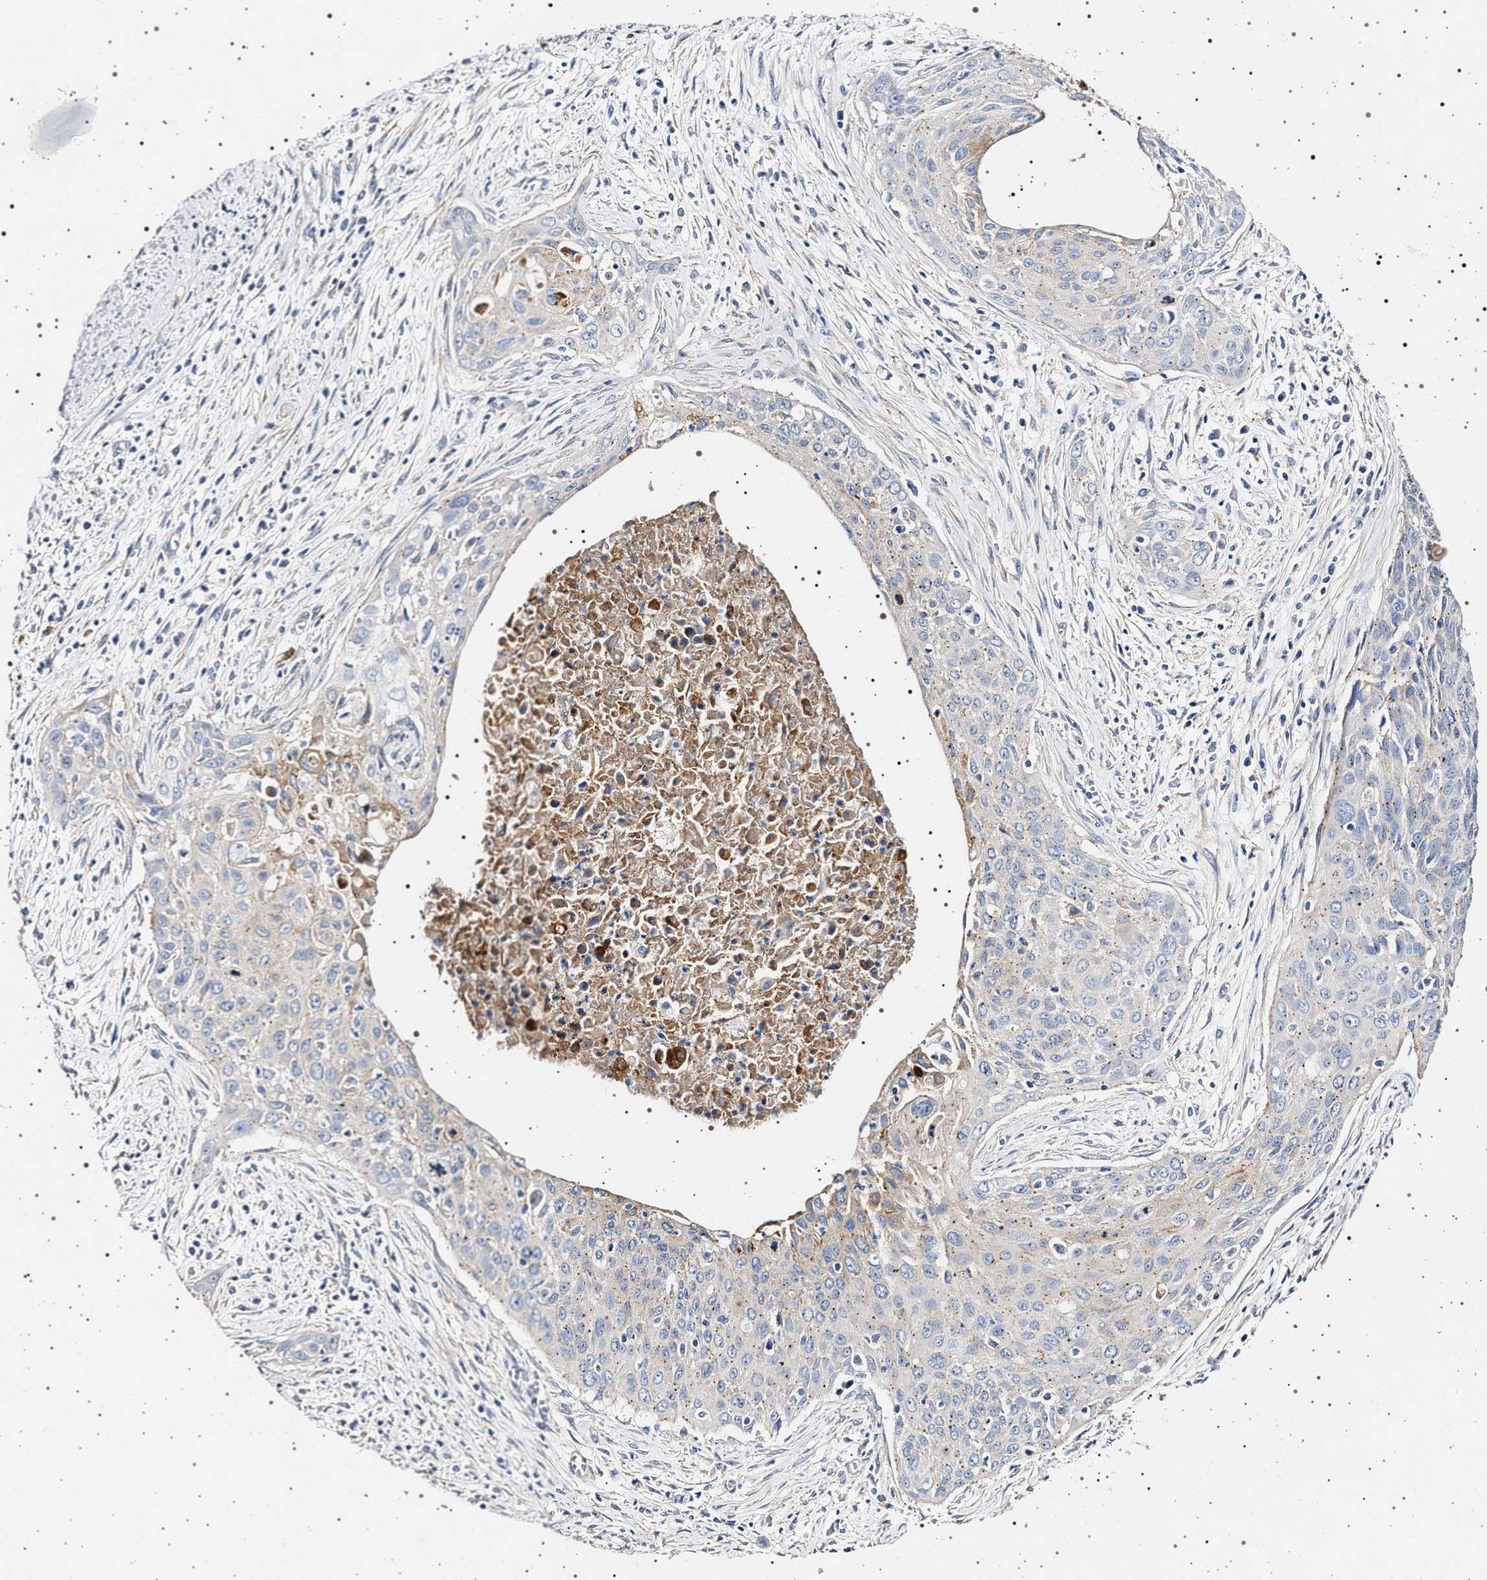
{"staining": {"intensity": "negative", "quantity": "none", "location": "none"}, "tissue": "cervical cancer", "cell_type": "Tumor cells", "image_type": "cancer", "snomed": [{"axis": "morphology", "description": "Squamous cell carcinoma, NOS"}, {"axis": "topography", "description": "Cervix"}], "caption": "Cervical cancer (squamous cell carcinoma) was stained to show a protein in brown. There is no significant positivity in tumor cells.", "gene": "NAALADL2", "patient": {"sex": "female", "age": 55}}